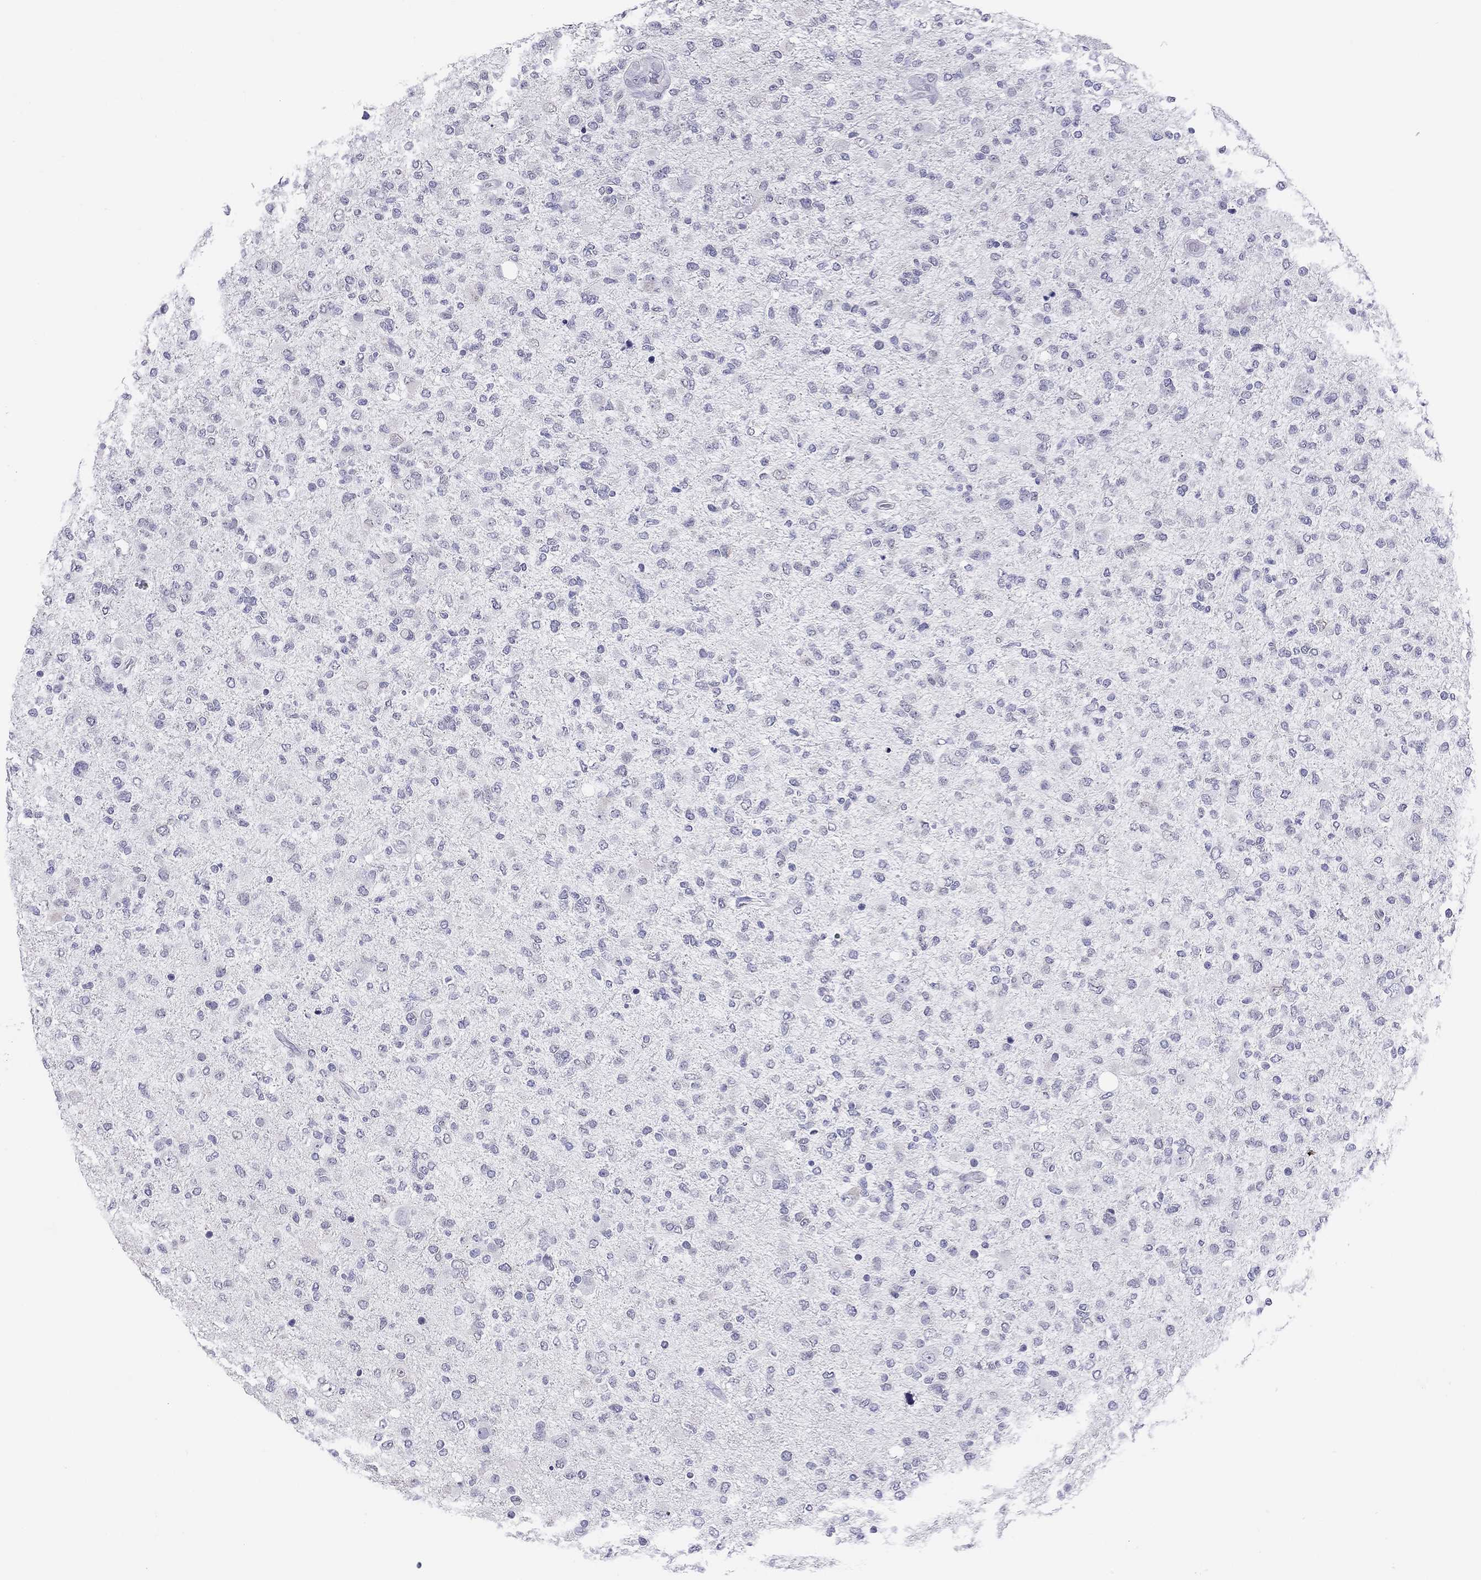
{"staining": {"intensity": "negative", "quantity": "none", "location": "none"}, "tissue": "glioma", "cell_type": "Tumor cells", "image_type": "cancer", "snomed": [{"axis": "morphology", "description": "Glioma, malignant, High grade"}, {"axis": "topography", "description": "Cerebral cortex"}], "caption": "A high-resolution photomicrograph shows immunohistochemistry staining of malignant high-grade glioma, which shows no significant positivity in tumor cells.", "gene": "ARMC12", "patient": {"sex": "male", "age": 70}}